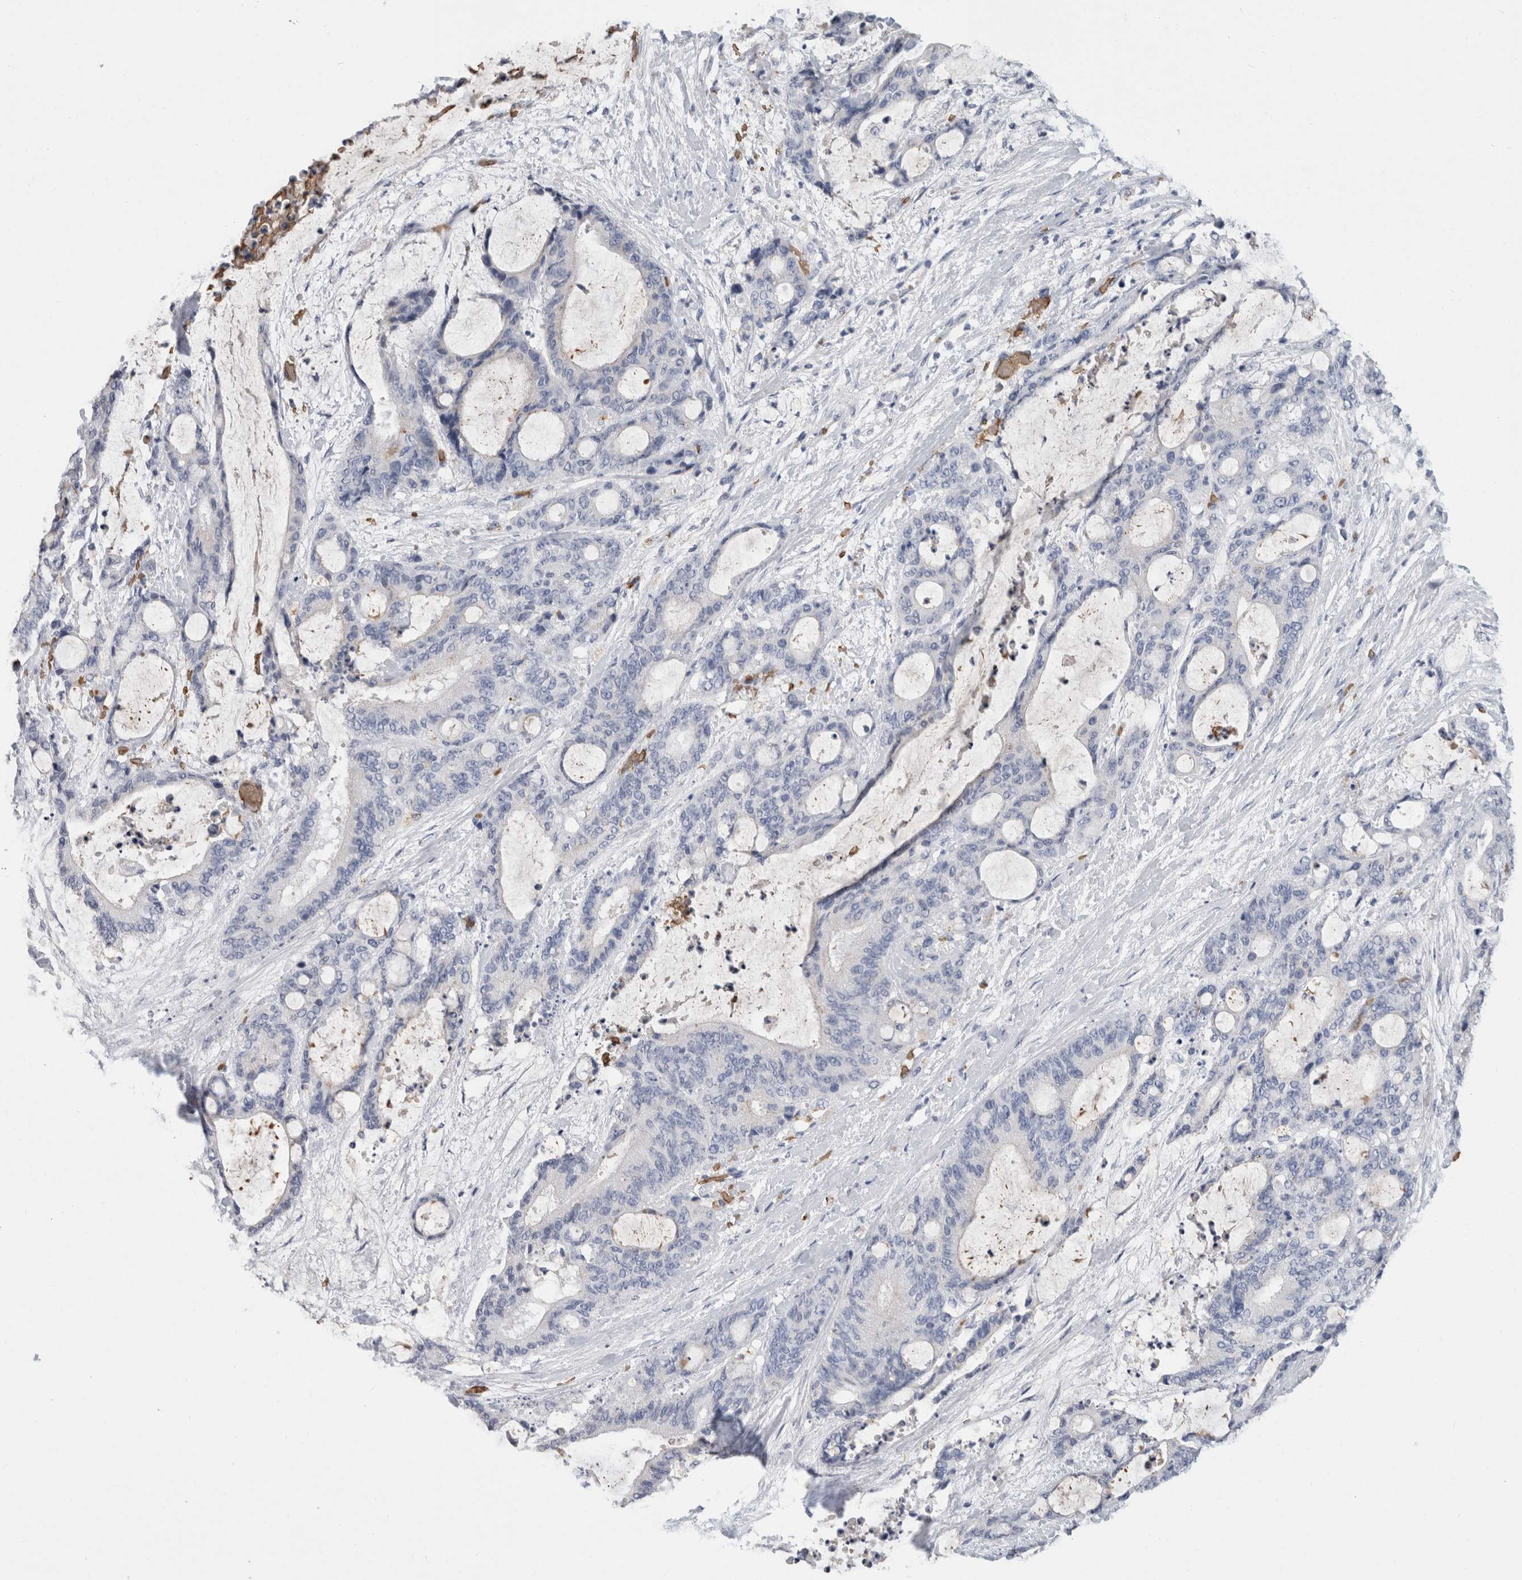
{"staining": {"intensity": "negative", "quantity": "none", "location": "none"}, "tissue": "liver cancer", "cell_type": "Tumor cells", "image_type": "cancer", "snomed": [{"axis": "morphology", "description": "Cholangiocarcinoma"}, {"axis": "topography", "description": "Liver"}], "caption": "IHC of human liver cancer reveals no expression in tumor cells.", "gene": "CA1", "patient": {"sex": "female", "age": 73}}